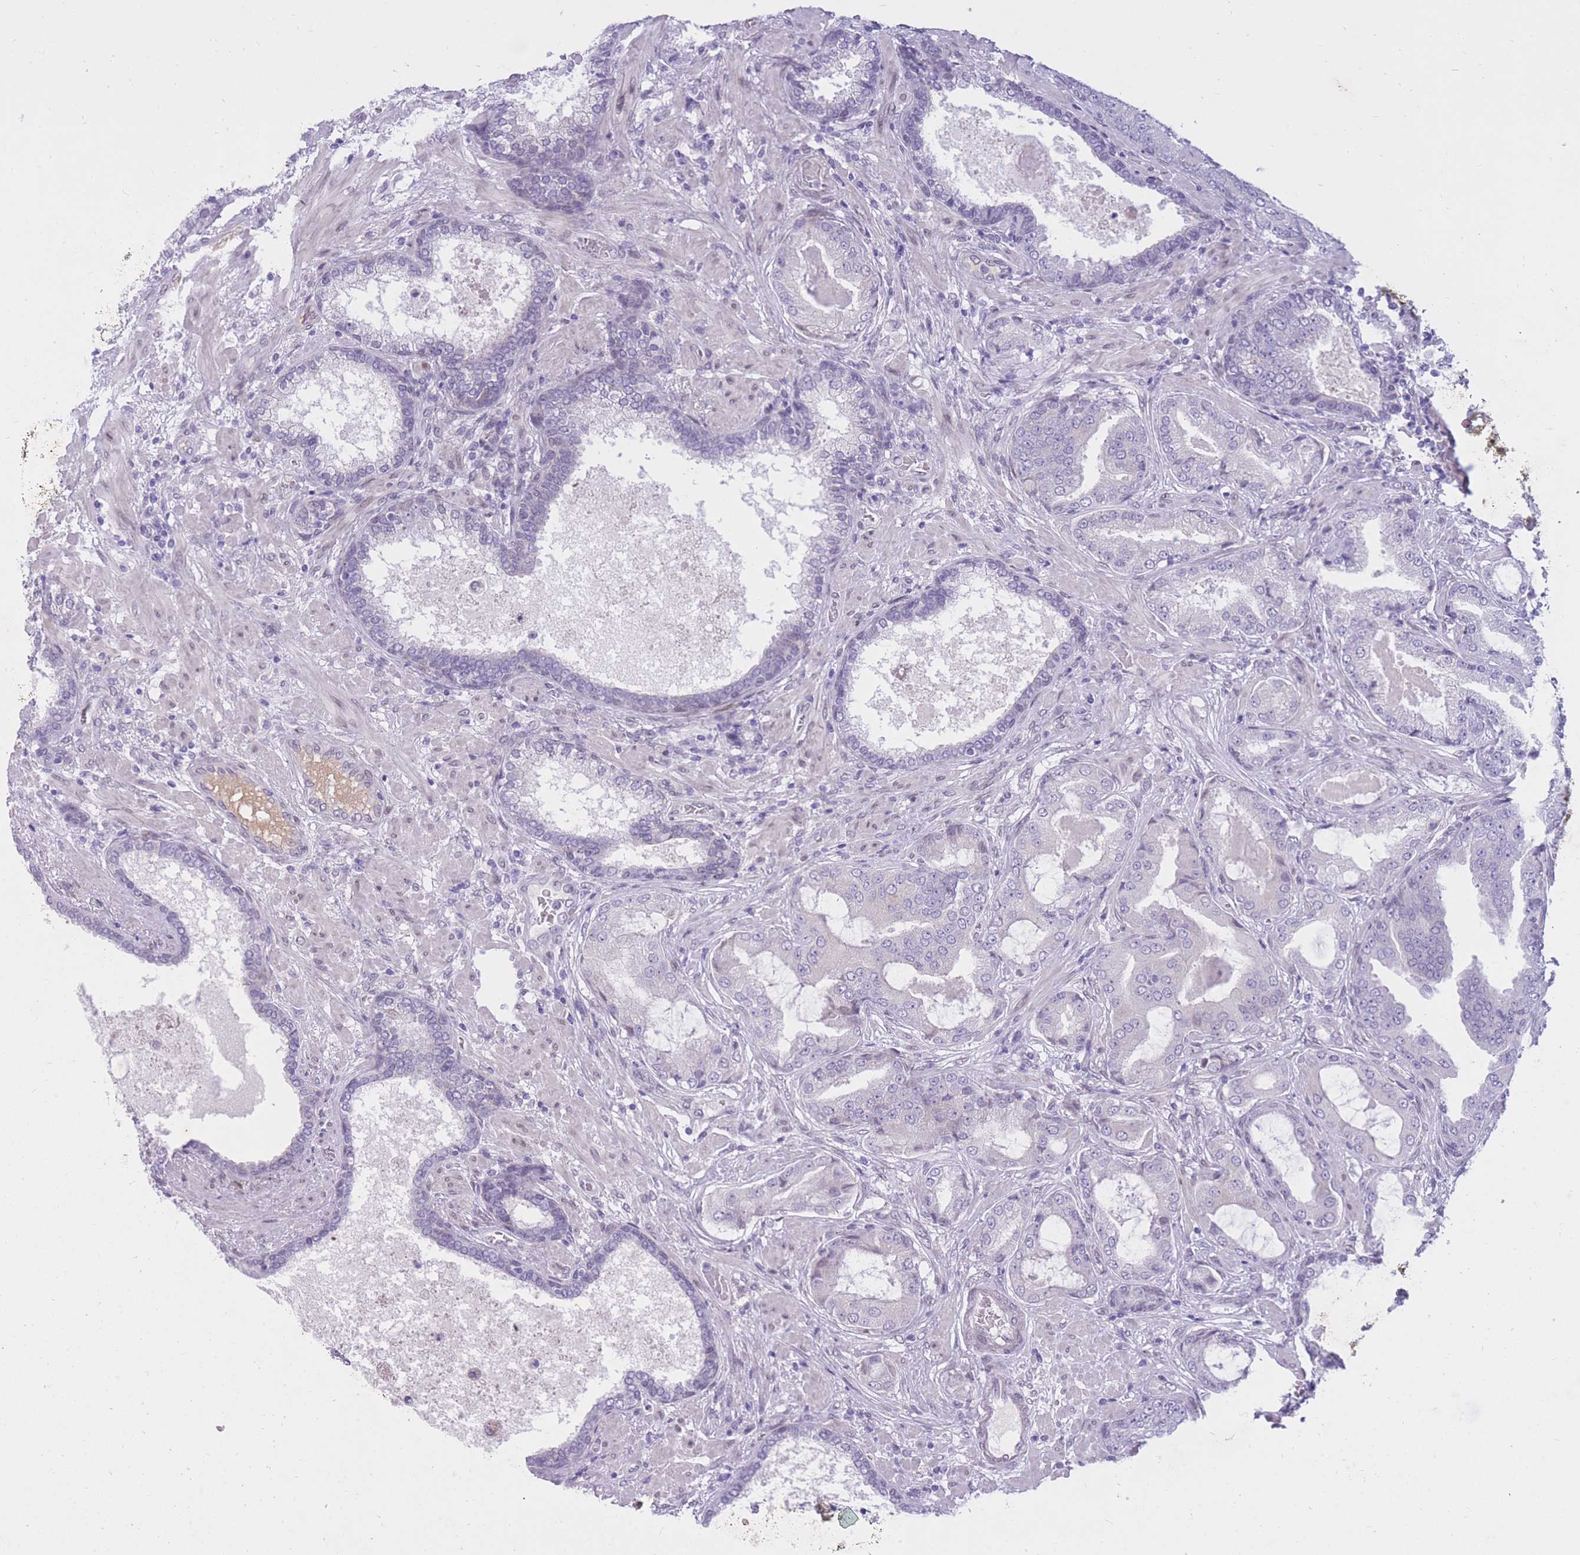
{"staining": {"intensity": "negative", "quantity": "none", "location": "none"}, "tissue": "prostate cancer", "cell_type": "Tumor cells", "image_type": "cancer", "snomed": [{"axis": "morphology", "description": "Adenocarcinoma, High grade"}, {"axis": "topography", "description": "Prostate"}], "caption": "A high-resolution image shows IHC staining of prostate high-grade adenocarcinoma, which demonstrates no significant expression in tumor cells.", "gene": "HOOK2", "patient": {"sex": "male", "age": 68}}